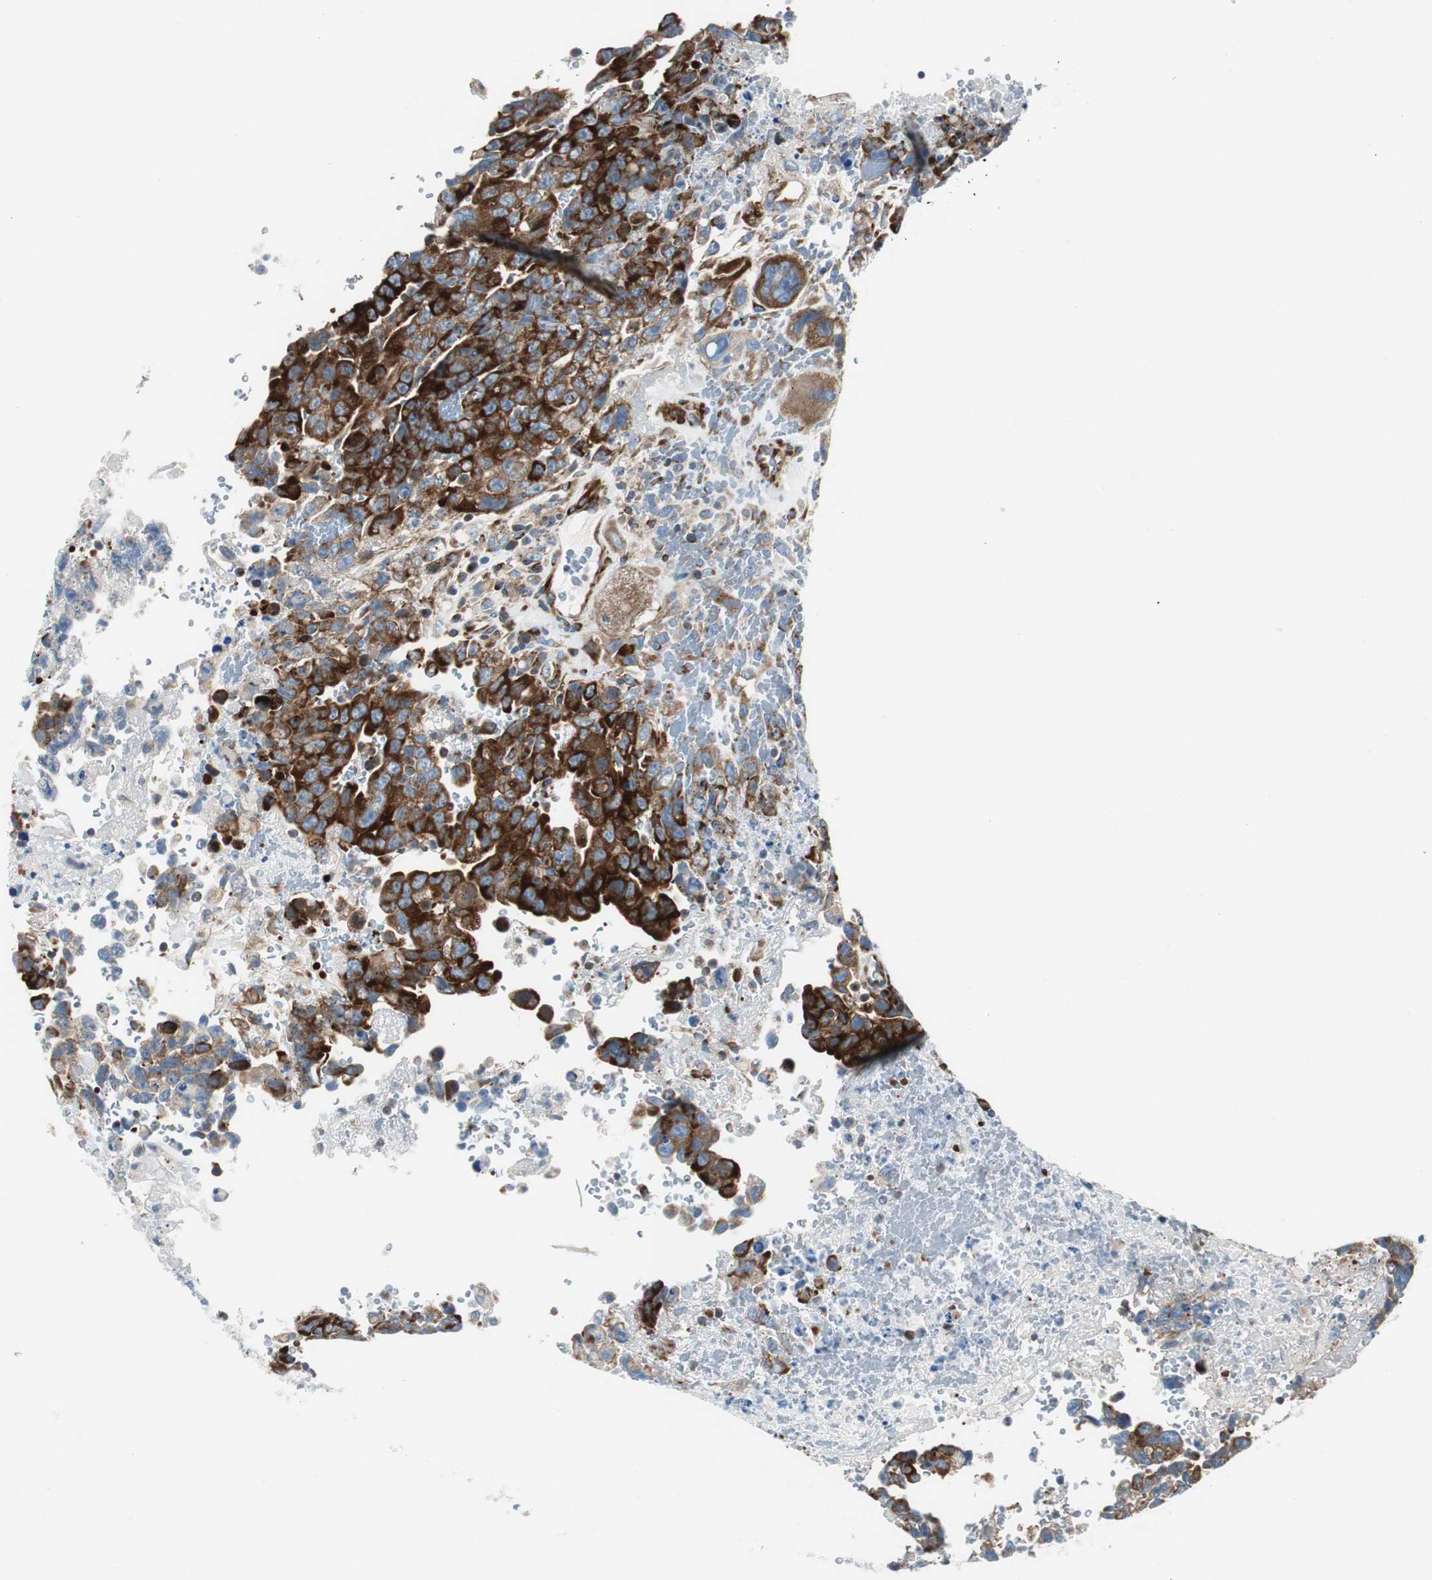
{"staining": {"intensity": "strong", "quantity": ">75%", "location": "cytoplasmic/membranous"}, "tissue": "testis cancer", "cell_type": "Tumor cells", "image_type": "cancer", "snomed": [{"axis": "morphology", "description": "Carcinoma, Embryonal, NOS"}, {"axis": "topography", "description": "Testis"}], "caption": "Protein analysis of testis cancer (embryonal carcinoma) tissue exhibits strong cytoplasmic/membranous staining in about >75% of tumor cells. (Stains: DAB in brown, nuclei in blue, Microscopy: brightfield microscopy at high magnification).", "gene": "BBC3", "patient": {"sex": "male", "age": 28}}